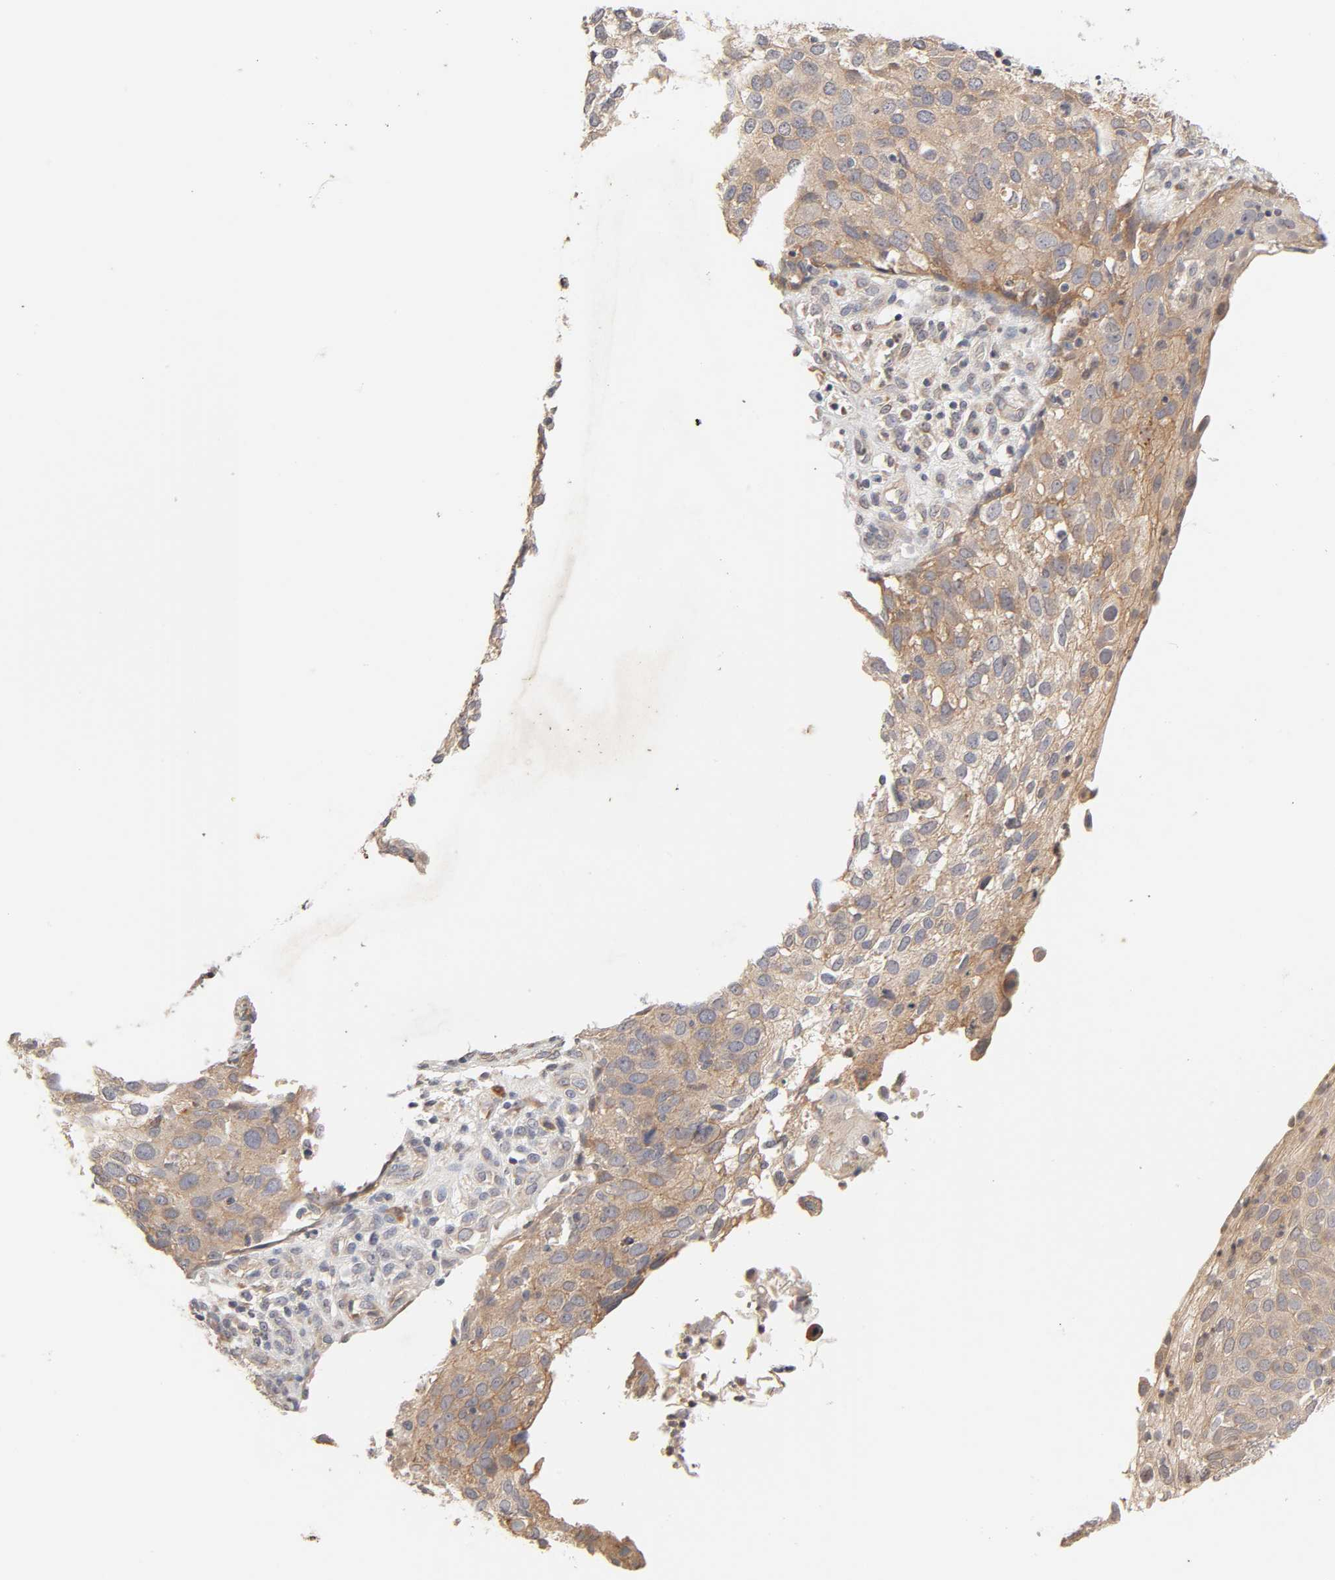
{"staining": {"intensity": "weak", "quantity": ">75%", "location": "cytoplasmic/membranous"}, "tissue": "skin cancer", "cell_type": "Tumor cells", "image_type": "cancer", "snomed": [{"axis": "morphology", "description": "Squamous cell carcinoma, NOS"}, {"axis": "topography", "description": "Skin"}], "caption": "Immunohistochemistry (IHC) of skin cancer (squamous cell carcinoma) demonstrates low levels of weak cytoplasmic/membranous expression in approximately >75% of tumor cells.", "gene": "CXADR", "patient": {"sex": "male", "age": 87}}